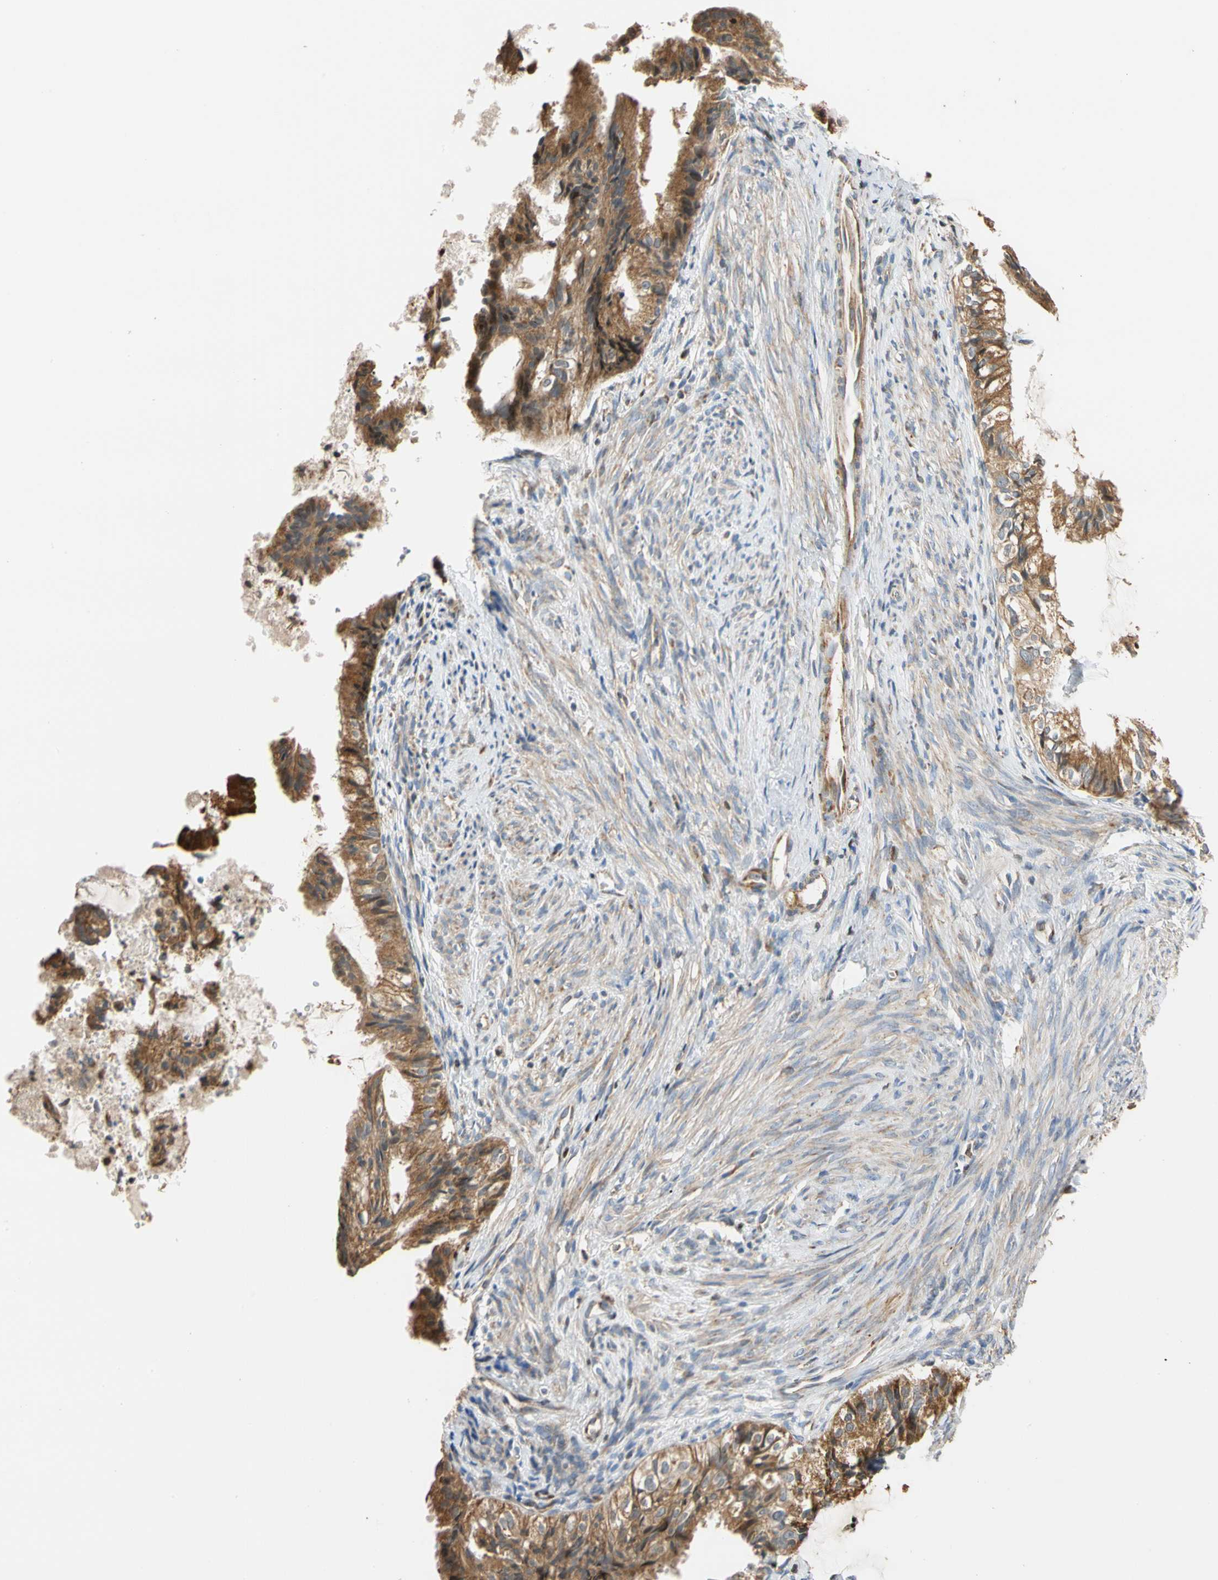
{"staining": {"intensity": "moderate", "quantity": ">75%", "location": "cytoplasmic/membranous"}, "tissue": "cervical cancer", "cell_type": "Tumor cells", "image_type": "cancer", "snomed": [{"axis": "morphology", "description": "Normal tissue, NOS"}, {"axis": "morphology", "description": "Adenocarcinoma, NOS"}, {"axis": "topography", "description": "Cervix"}, {"axis": "topography", "description": "Endometrium"}], "caption": "Cervical adenocarcinoma stained with DAB (3,3'-diaminobenzidine) immunohistochemistry displays medium levels of moderate cytoplasmic/membranous expression in about >75% of tumor cells.", "gene": "IP6K2", "patient": {"sex": "female", "age": 86}}